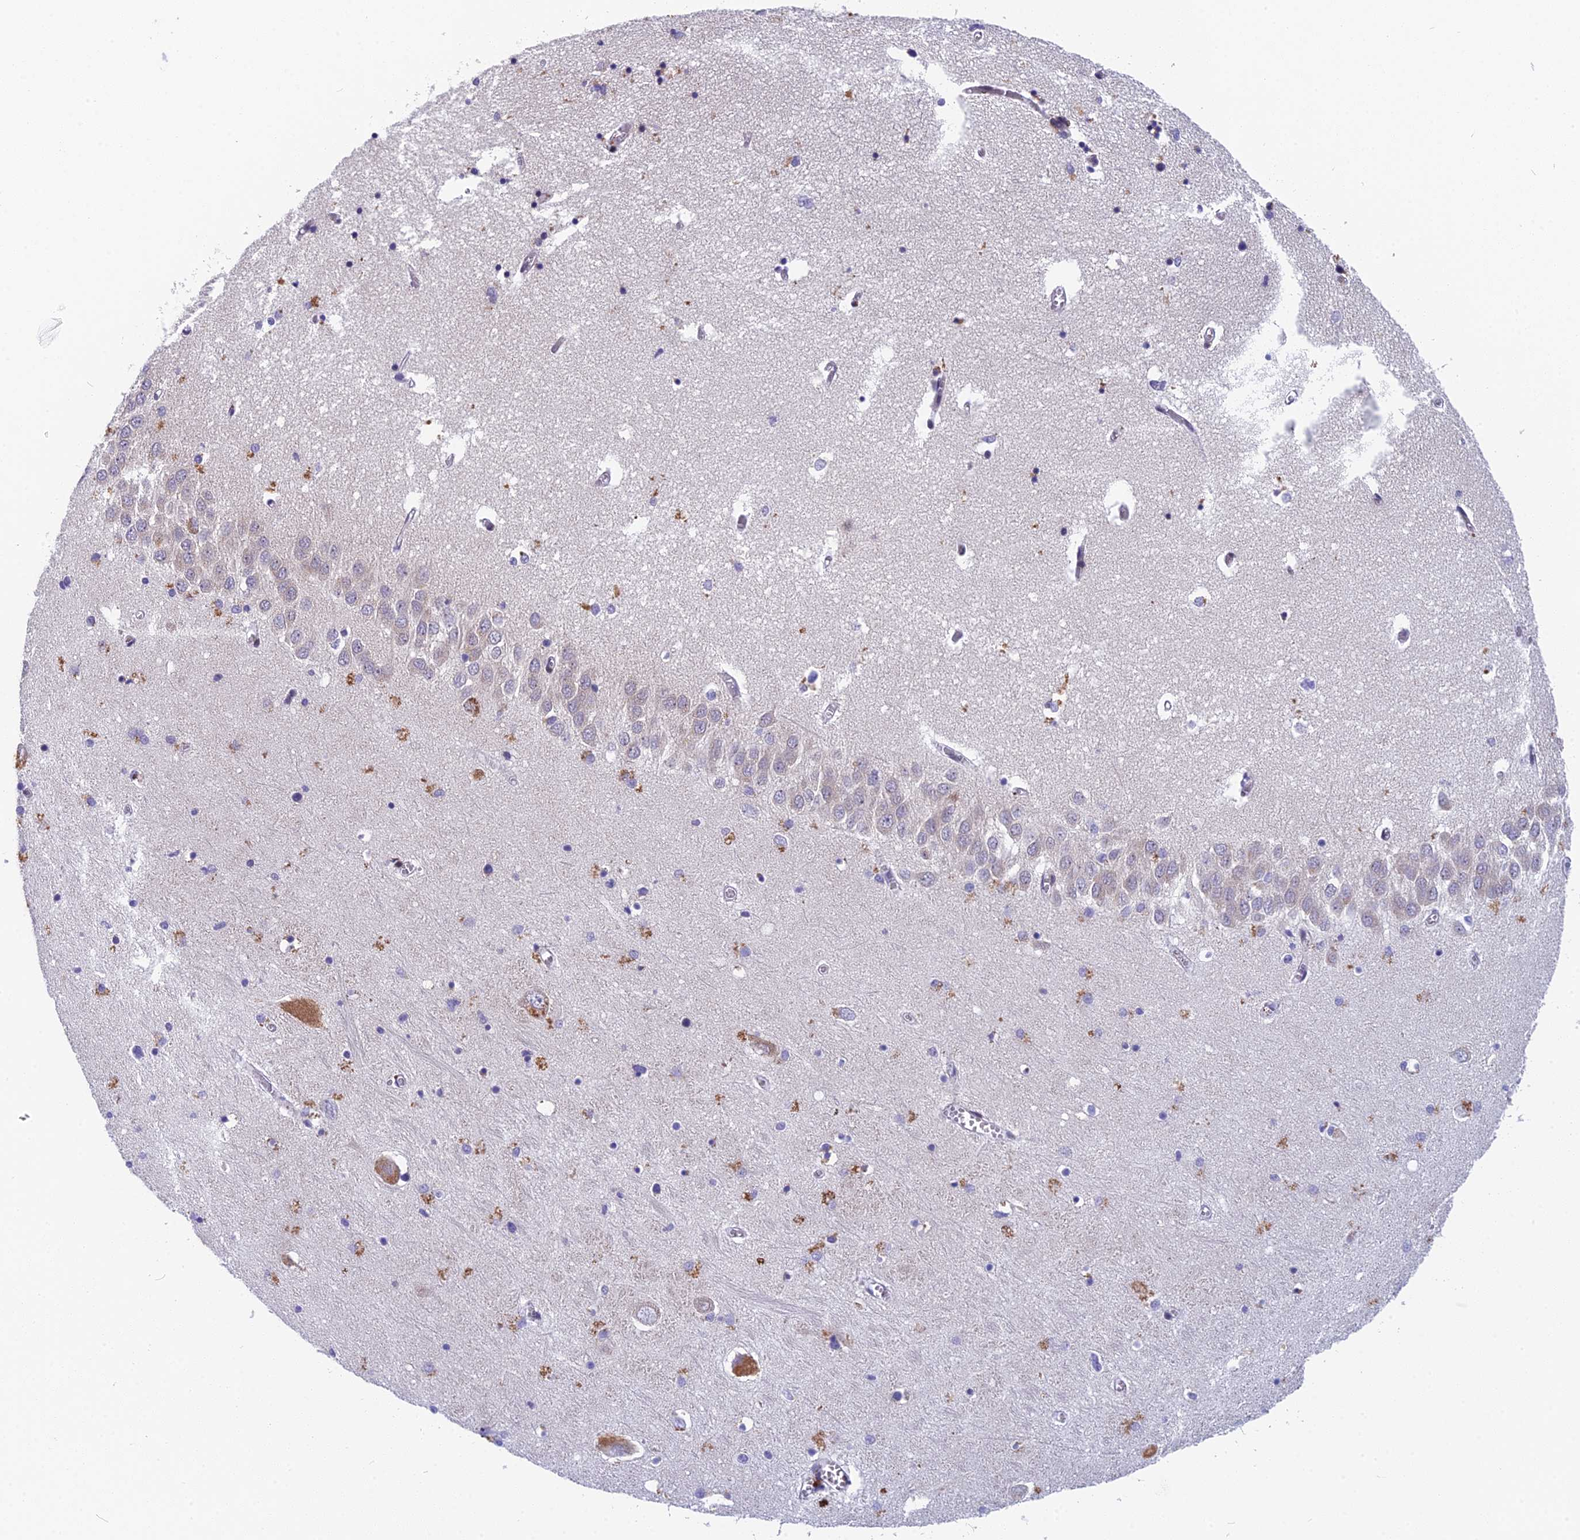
{"staining": {"intensity": "moderate", "quantity": "<25%", "location": "cytoplasmic/membranous"}, "tissue": "hippocampus", "cell_type": "Glial cells", "image_type": "normal", "snomed": [{"axis": "morphology", "description": "Normal tissue, NOS"}, {"axis": "topography", "description": "Hippocampus"}], "caption": "IHC micrograph of unremarkable human hippocampus stained for a protein (brown), which displays low levels of moderate cytoplasmic/membranous positivity in about <25% of glial cells.", "gene": "CMC1", "patient": {"sex": "male", "age": 70}}